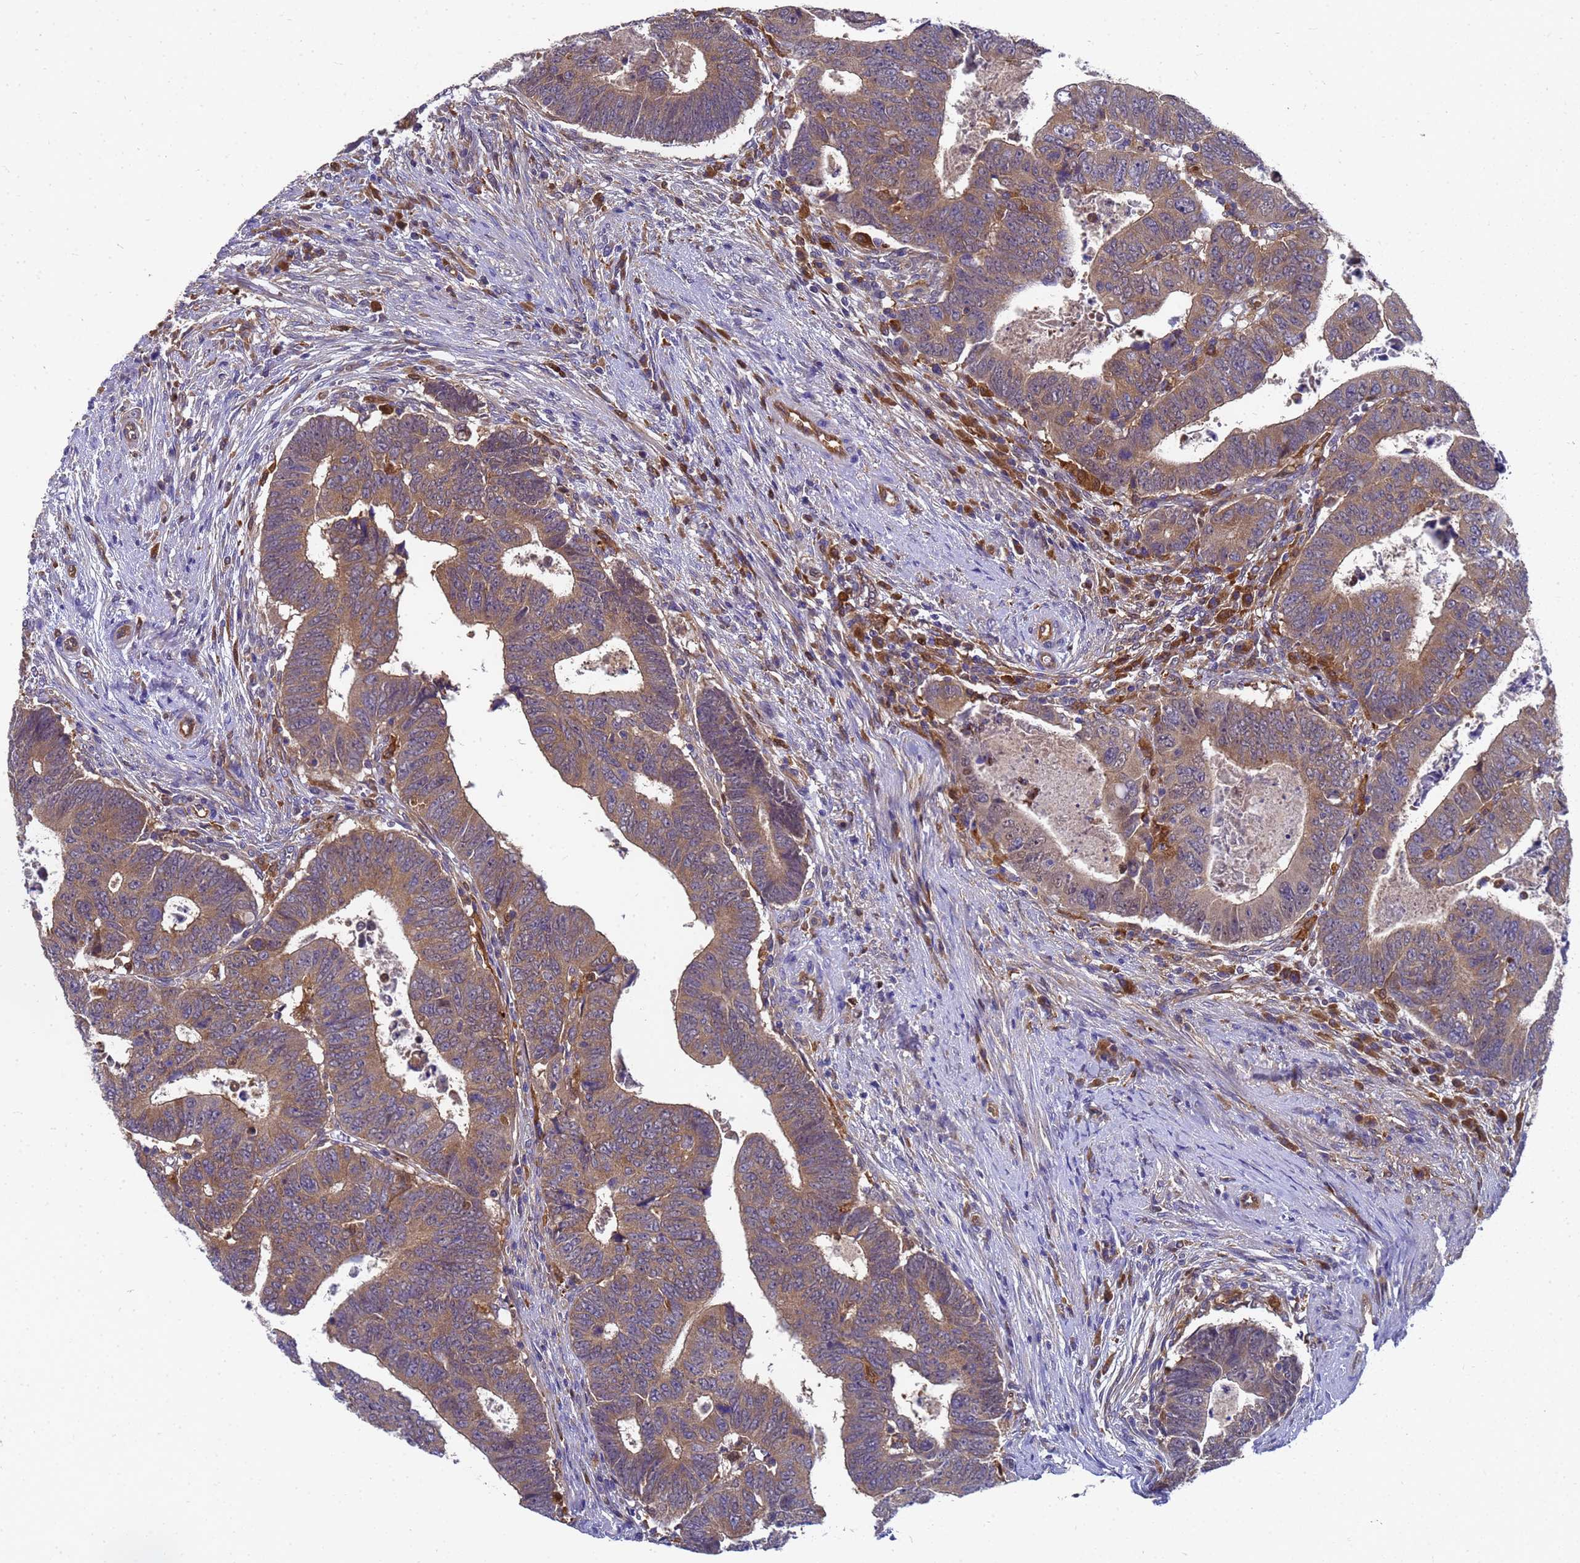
{"staining": {"intensity": "moderate", "quantity": ">75%", "location": "cytoplasmic/membranous"}, "tissue": "colorectal cancer", "cell_type": "Tumor cells", "image_type": "cancer", "snomed": [{"axis": "morphology", "description": "Normal tissue, NOS"}, {"axis": "morphology", "description": "Adenocarcinoma, NOS"}, {"axis": "topography", "description": "Rectum"}], "caption": "Colorectal cancer stained with immunohistochemistry exhibits moderate cytoplasmic/membranous staining in approximately >75% of tumor cells.", "gene": "SLC35E2B", "patient": {"sex": "female", "age": 65}}